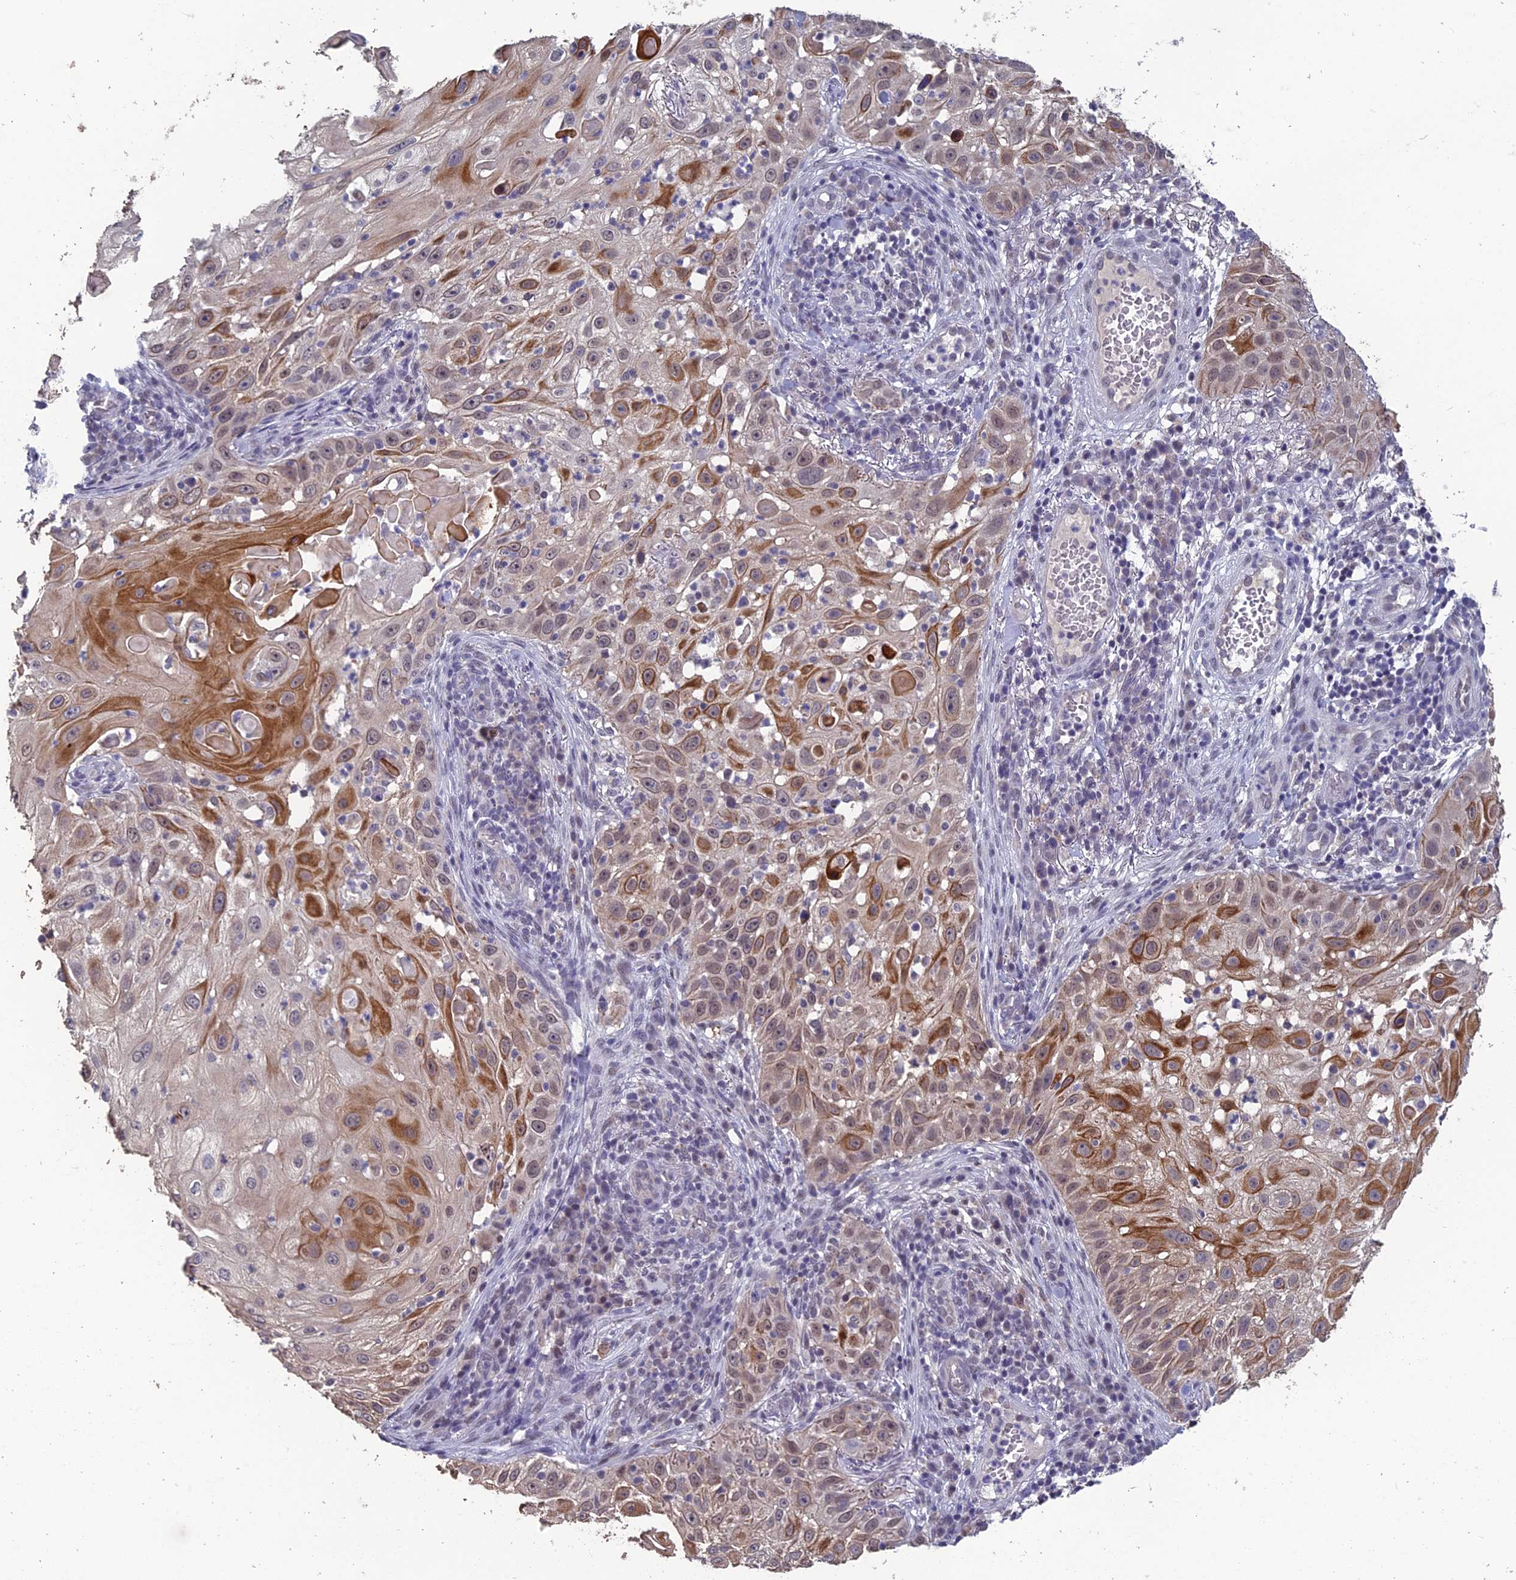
{"staining": {"intensity": "moderate", "quantity": "25%-75%", "location": "cytoplasmic/membranous,nuclear"}, "tissue": "skin cancer", "cell_type": "Tumor cells", "image_type": "cancer", "snomed": [{"axis": "morphology", "description": "Squamous cell carcinoma, NOS"}, {"axis": "topography", "description": "Skin"}], "caption": "Skin cancer tissue demonstrates moderate cytoplasmic/membranous and nuclear positivity in about 25%-75% of tumor cells, visualized by immunohistochemistry.", "gene": "MT-CO3", "patient": {"sex": "female", "age": 44}}